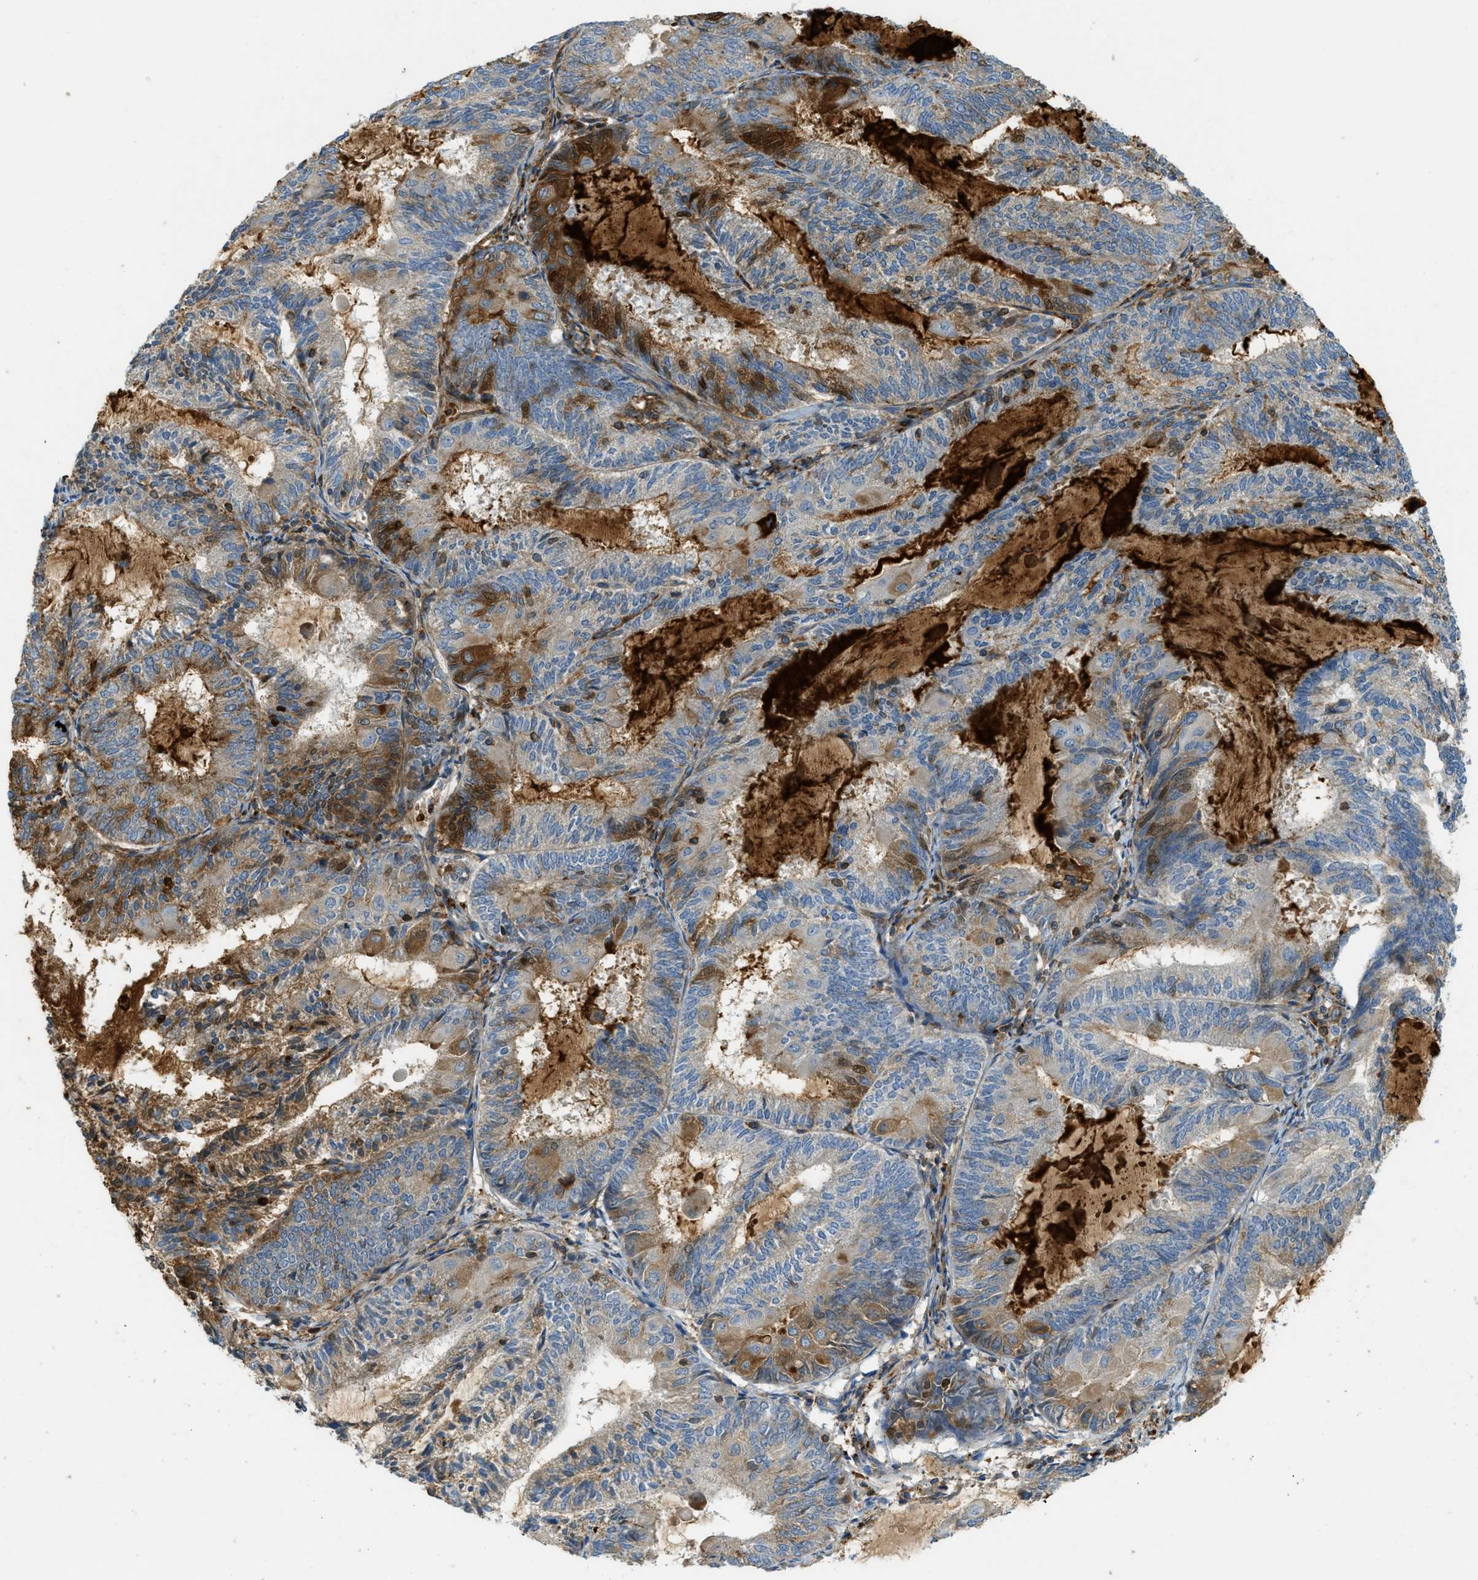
{"staining": {"intensity": "moderate", "quantity": "25%-75%", "location": "cytoplasmic/membranous"}, "tissue": "endometrial cancer", "cell_type": "Tumor cells", "image_type": "cancer", "snomed": [{"axis": "morphology", "description": "Adenocarcinoma, NOS"}, {"axis": "topography", "description": "Endometrium"}], "caption": "High-power microscopy captured an immunohistochemistry (IHC) micrograph of endometrial cancer, revealing moderate cytoplasmic/membranous expression in approximately 25%-75% of tumor cells.", "gene": "PLBD2", "patient": {"sex": "female", "age": 81}}